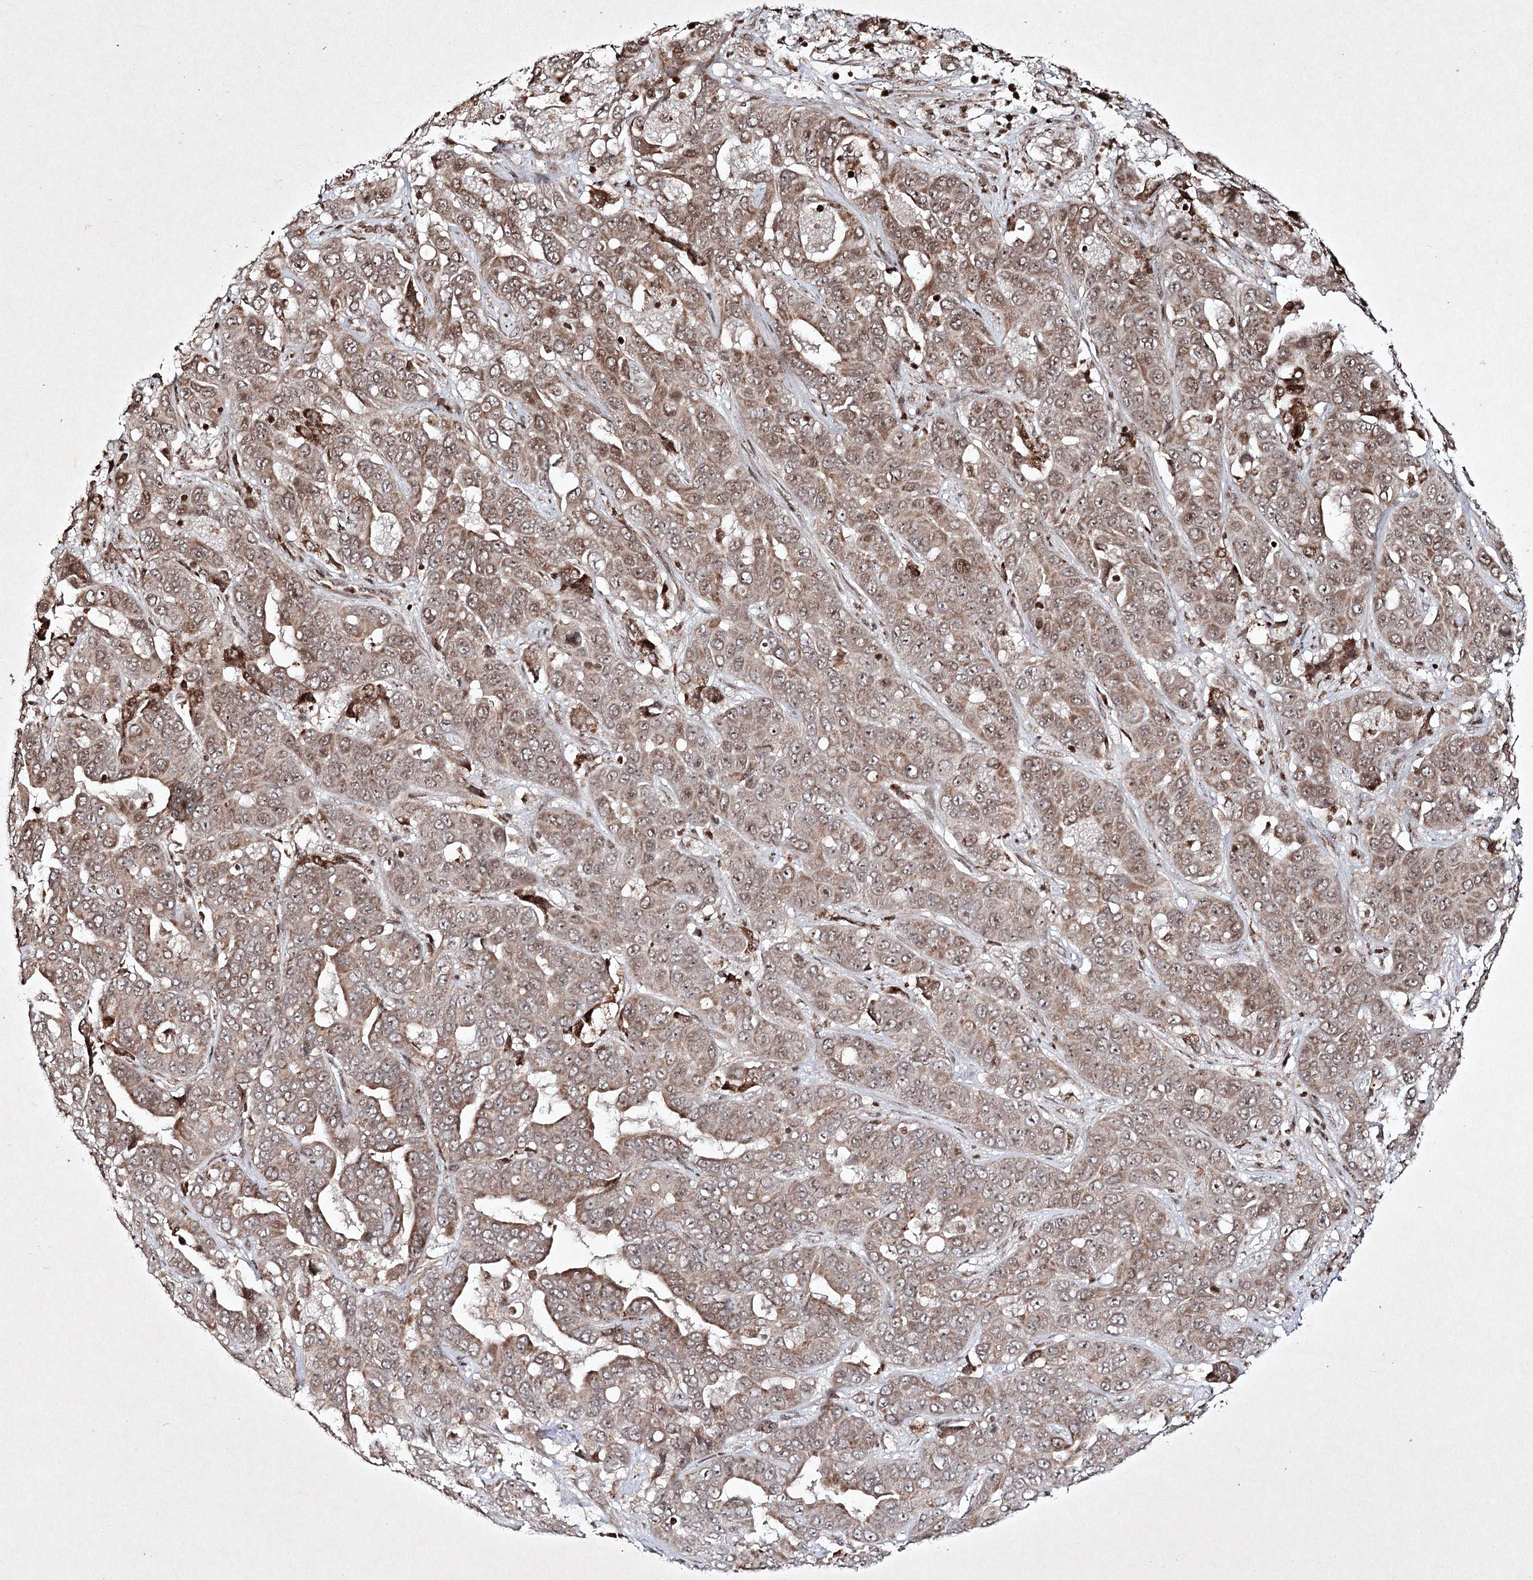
{"staining": {"intensity": "moderate", "quantity": "25%-75%", "location": "cytoplasmic/membranous,nuclear"}, "tissue": "liver cancer", "cell_type": "Tumor cells", "image_type": "cancer", "snomed": [{"axis": "morphology", "description": "Cholangiocarcinoma"}, {"axis": "topography", "description": "Liver"}], "caption": "Cholangiocarcinoma (liver) tissue exhibits moderate cytoplasmic/membranous and nuclear staining in about 25%-75% of tumor cells, visualized by immunohistochemistry.", "gene": "CARM1", "patient": {"sex": "female", "age": 52}}